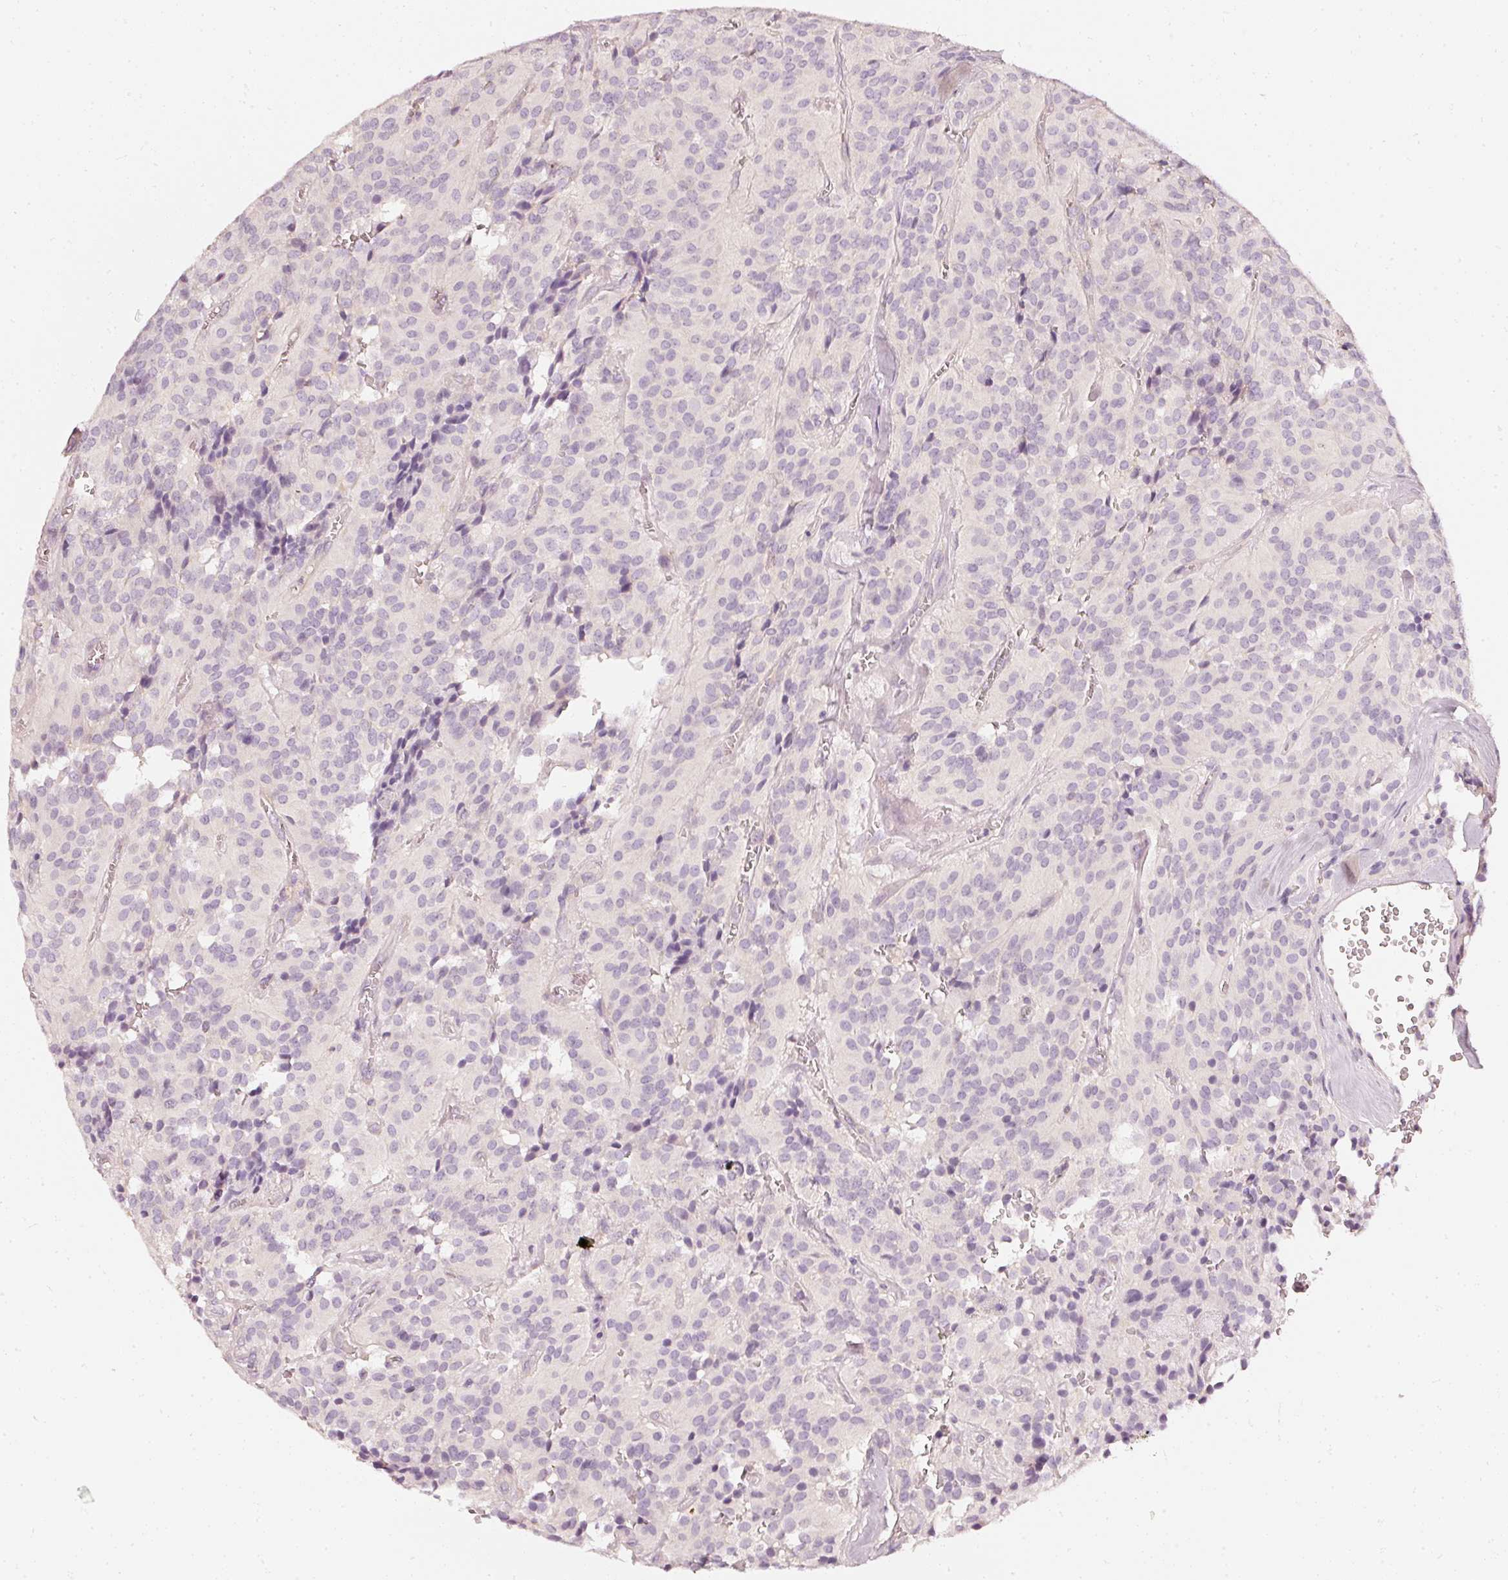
{"staining": {"intensity": "negative", "quantity": "none", "location": "none"}, "tissue": "glioma", "cell_type": "Tumor cells", "image_type": "cancer", "snomed": [{"axis": "morphology", "description": "Glioma, malignant, Low grade"}, {"axis": "topography", "description": "Brain"}], "caption": "The image demonstrates no staining of tumor cells in glioma. The staining is performed using DAB brown chromogen with nuclei counter-stained in using hematoxylin.", "gene": "CNP", "patient": {"sex": "male", "age": 42}}